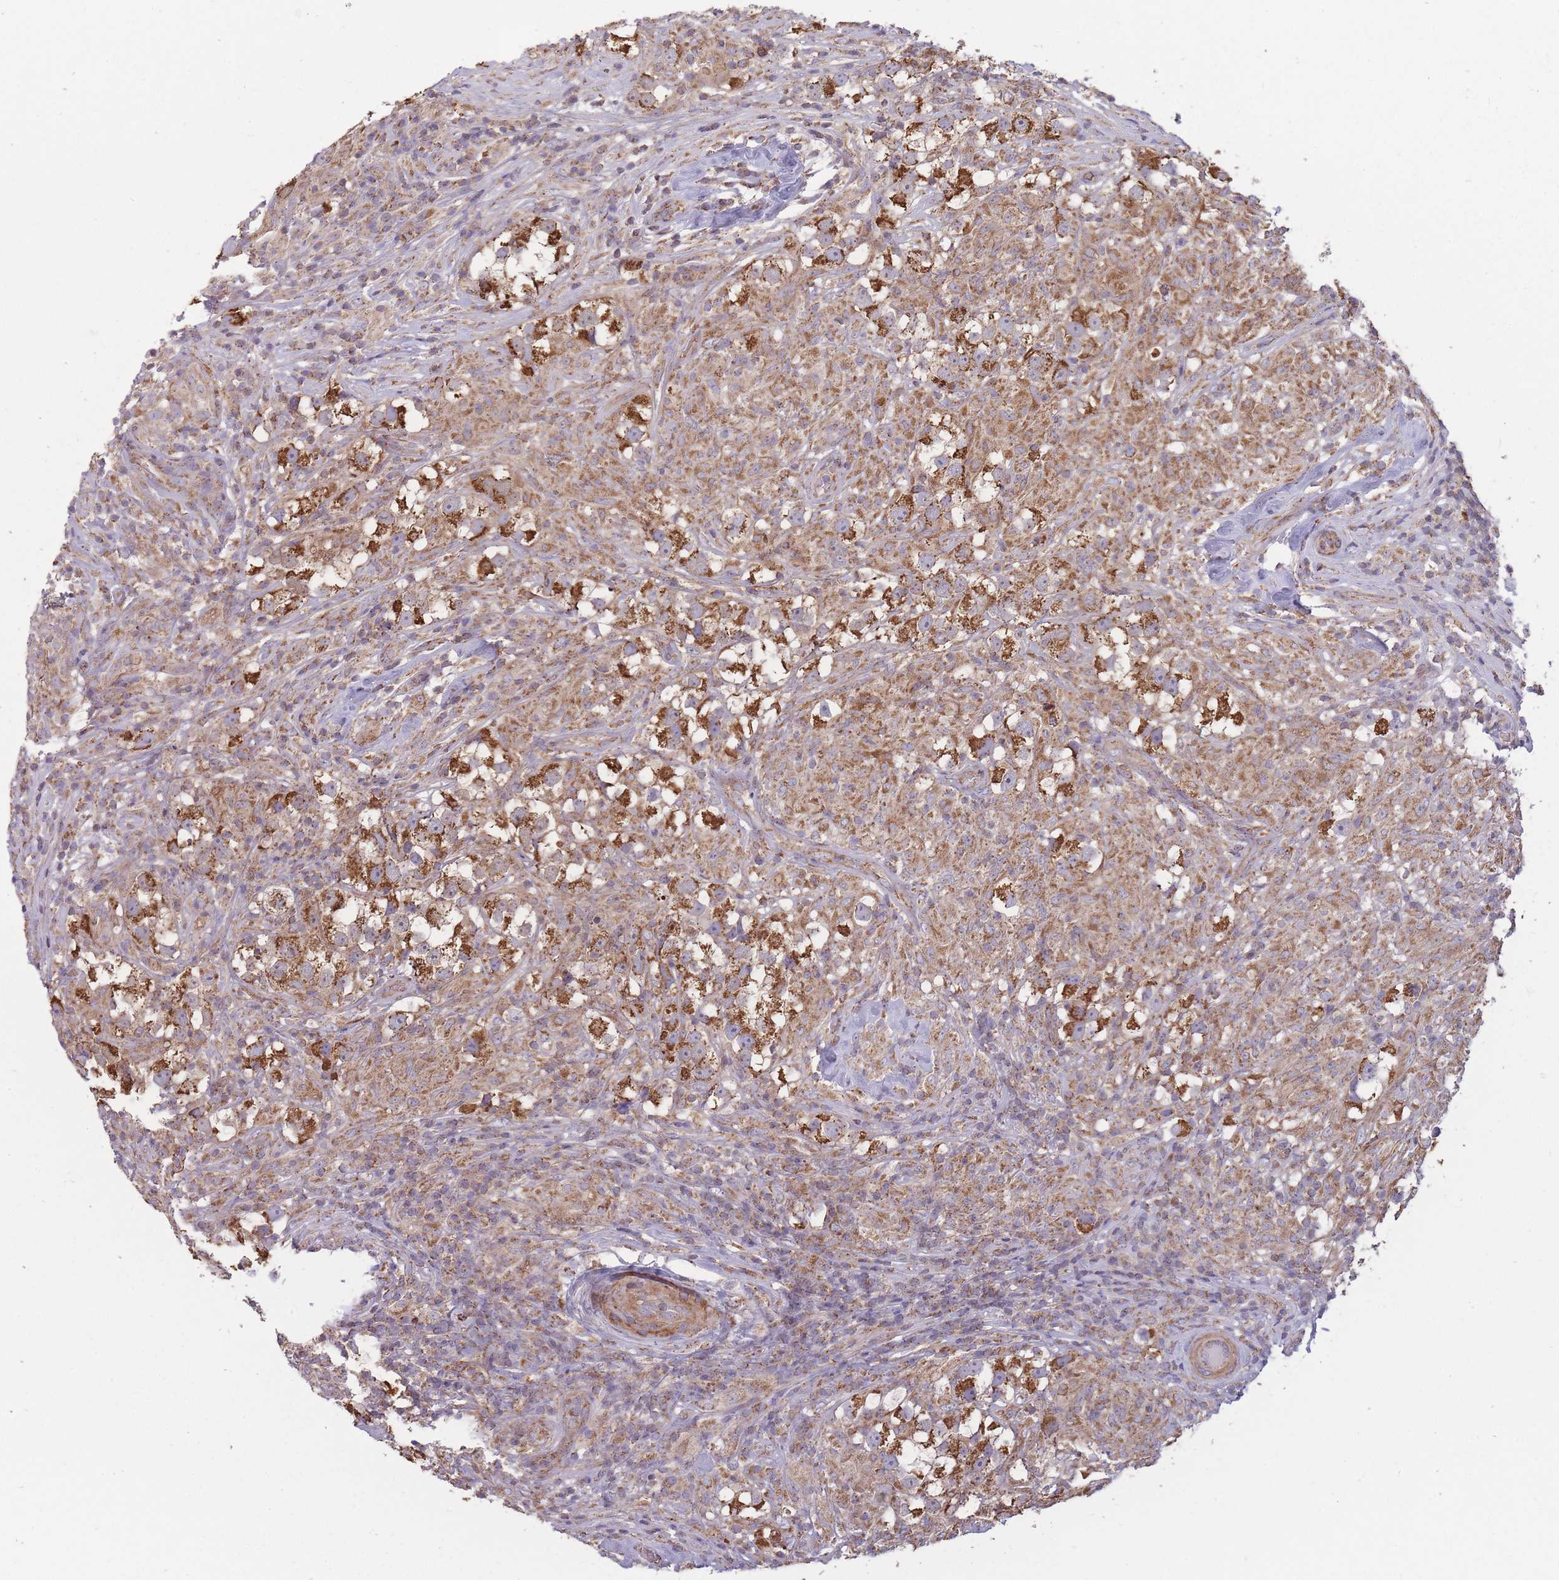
{"staining": {"intensity": "strong", "quantity": ">75%", "location": "cytoplasmic/membranous"}, "tissue": "testis cancer", "cell_type": "Tumor cells", "image_type": "cancer", "snomed": [{"axis": "morphology", "description": "Seminoma, NOS"}, {"axis": "topography", "description": "Testis"}], "caption": "Immunohistochemistry (IHC) staining of testis cancer, which reveals high levels of strong cytoplasmic/membranous positivity in about >75% of tumor cells indicating strong cytoplasmic/membranous protein staining. The staining was performed using DAB (3,3'-diaminobenzidine) (brown) for protein detection and nuclei were counterstained in hematoxylin (blue).", "gene": "KIF16B", "patient": {"sex": "male", "age": 46}}